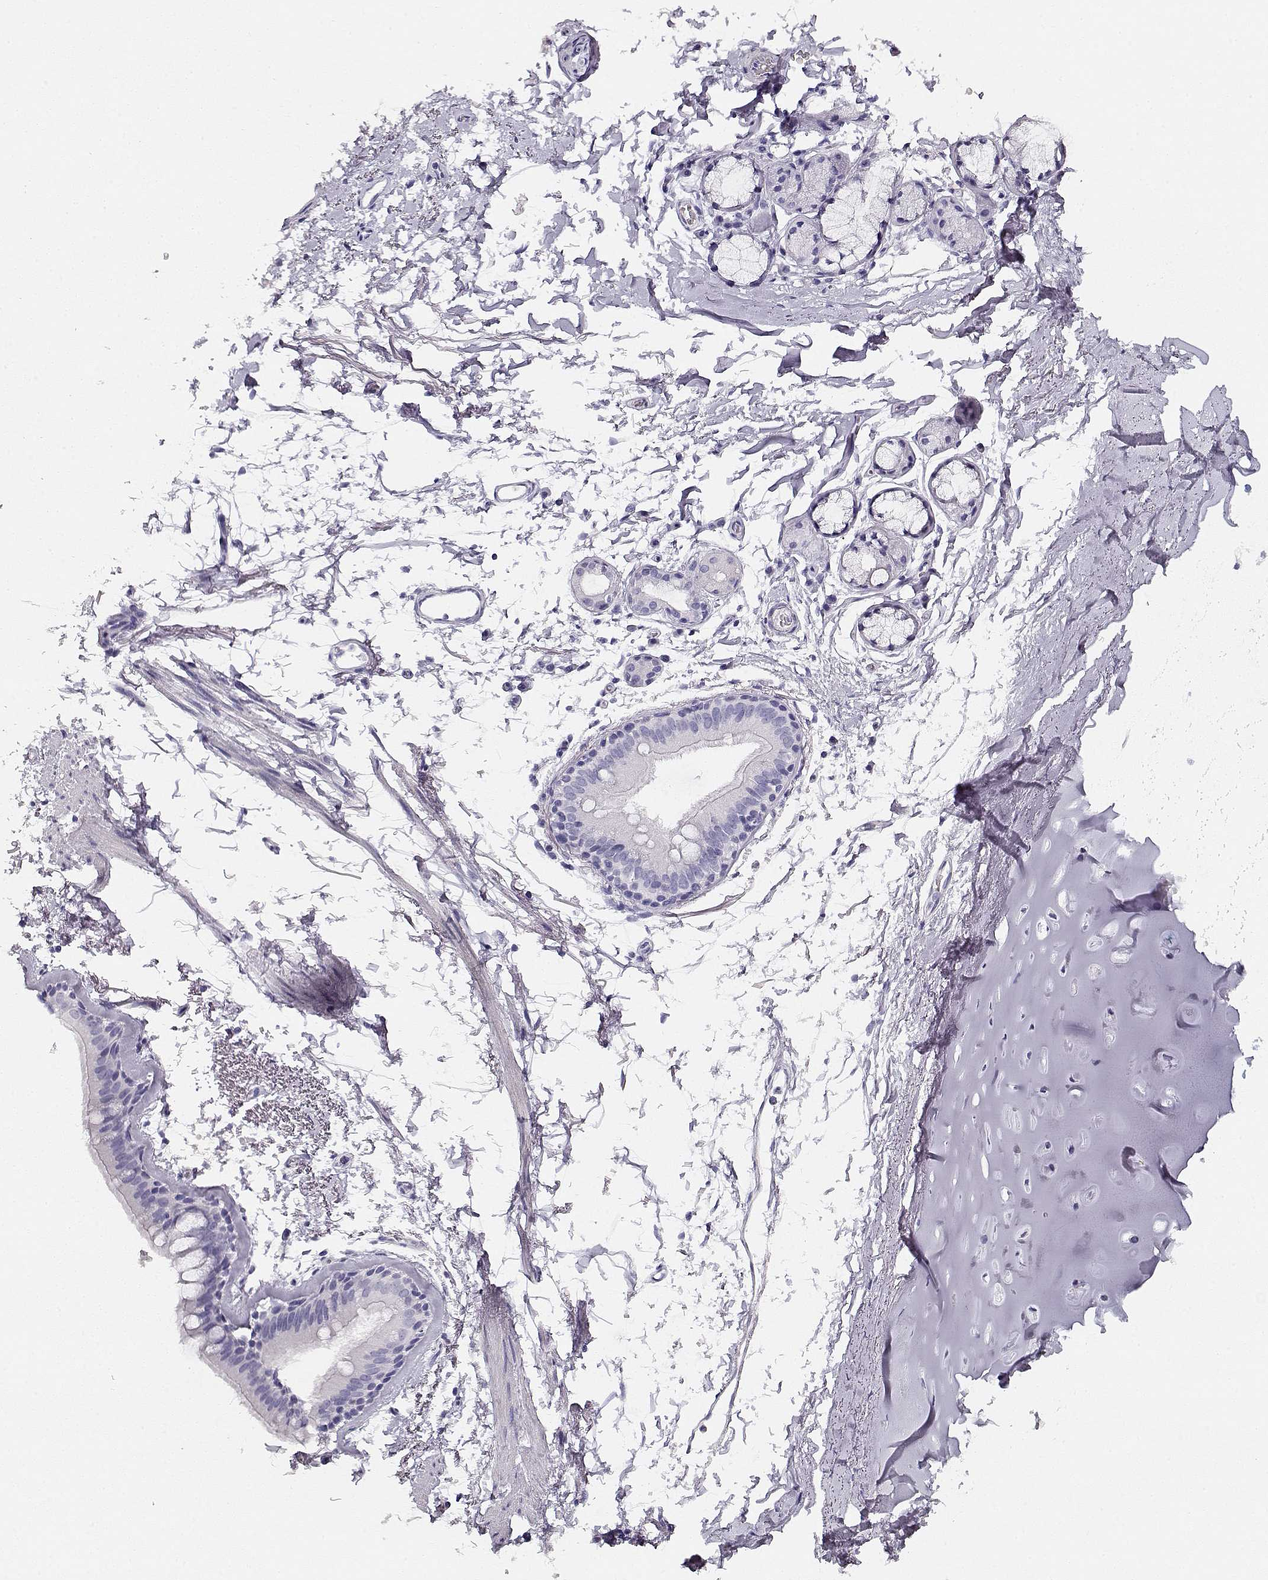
{"staining": {"intensity": "negative", "quantity": "none", "location": "none"}, "tissue": "adipose tissue", "cell_type": "Adipocytes", "image_type": "normal", "snomed": [{"axis": "morphology", "description": "Normal tissue, NOS"}, {"axis": "topography", "description": "Lymph node"}, {"axis": "topography", "description": "Bronchus"}], "caption": "DAB immunohistochemical staining of benign adipose tissue exhibits no significant positivity in adipocytes. The staining is performed using DAB (3,3'-diaminobenzidine) brown chromogen with nuclei counter-stained in using hematoxylin.", "gene": "ACTN2", "patient": {"sex": "female", "age": 70}}